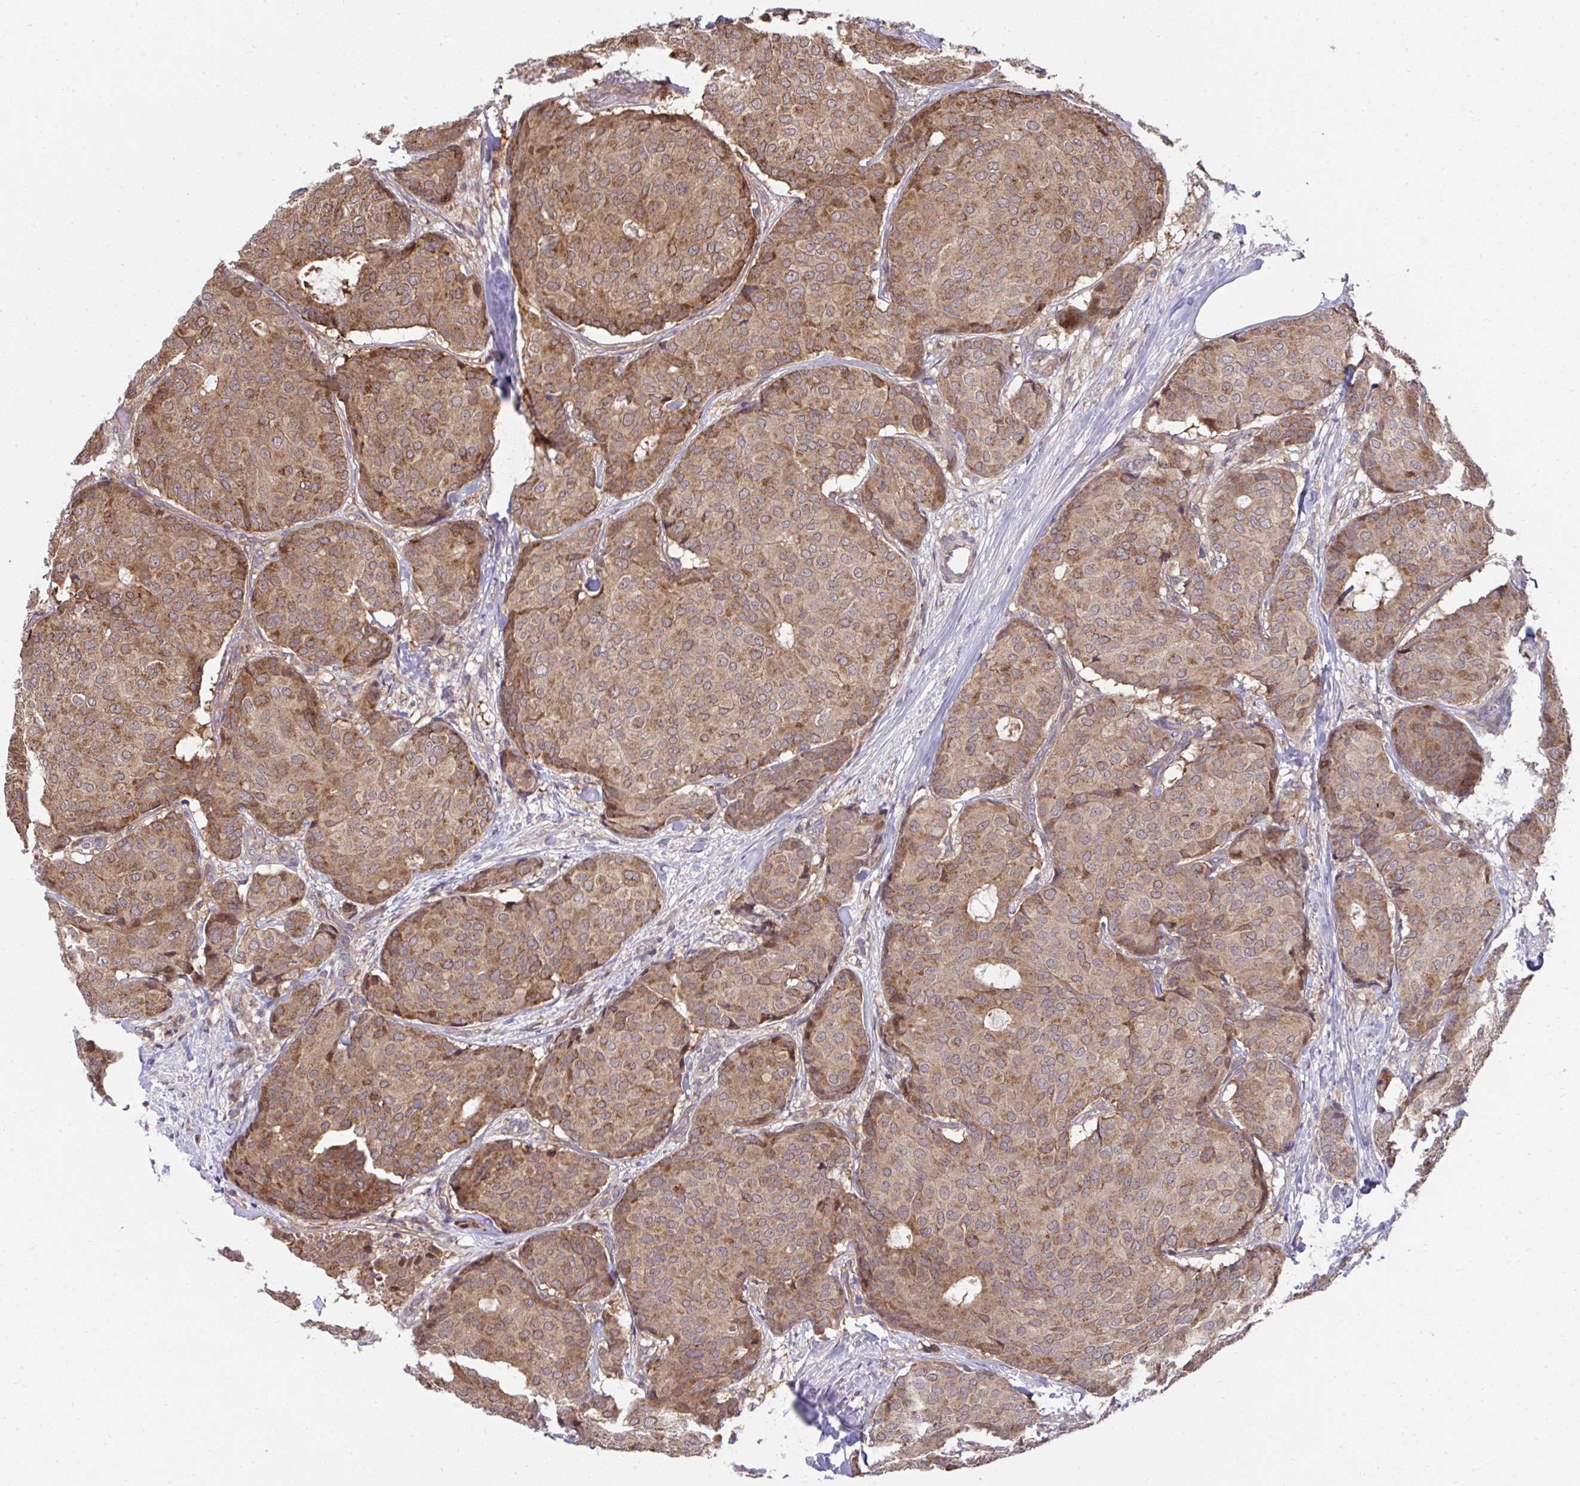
{"staining": {"intensity": "moderate", "quantity": ">75%", "location": "cytoplasmic/membranous"}, "tissue": "breast cancer", "cell_type": "Tumor cells", "image_type": "cancer", "snomed": [{"axis": "morphology", "description": "Duct carcinoma"}, {"axis": "topography", "description": "Breast"}], "caption": "Breast cancer stained with a brown dye displays moderate cytoplasmic/membranous positive expression in about >75% of tumor cells.", "gene": "RDH14", "patient": {"sex": "female", "age": 75}}